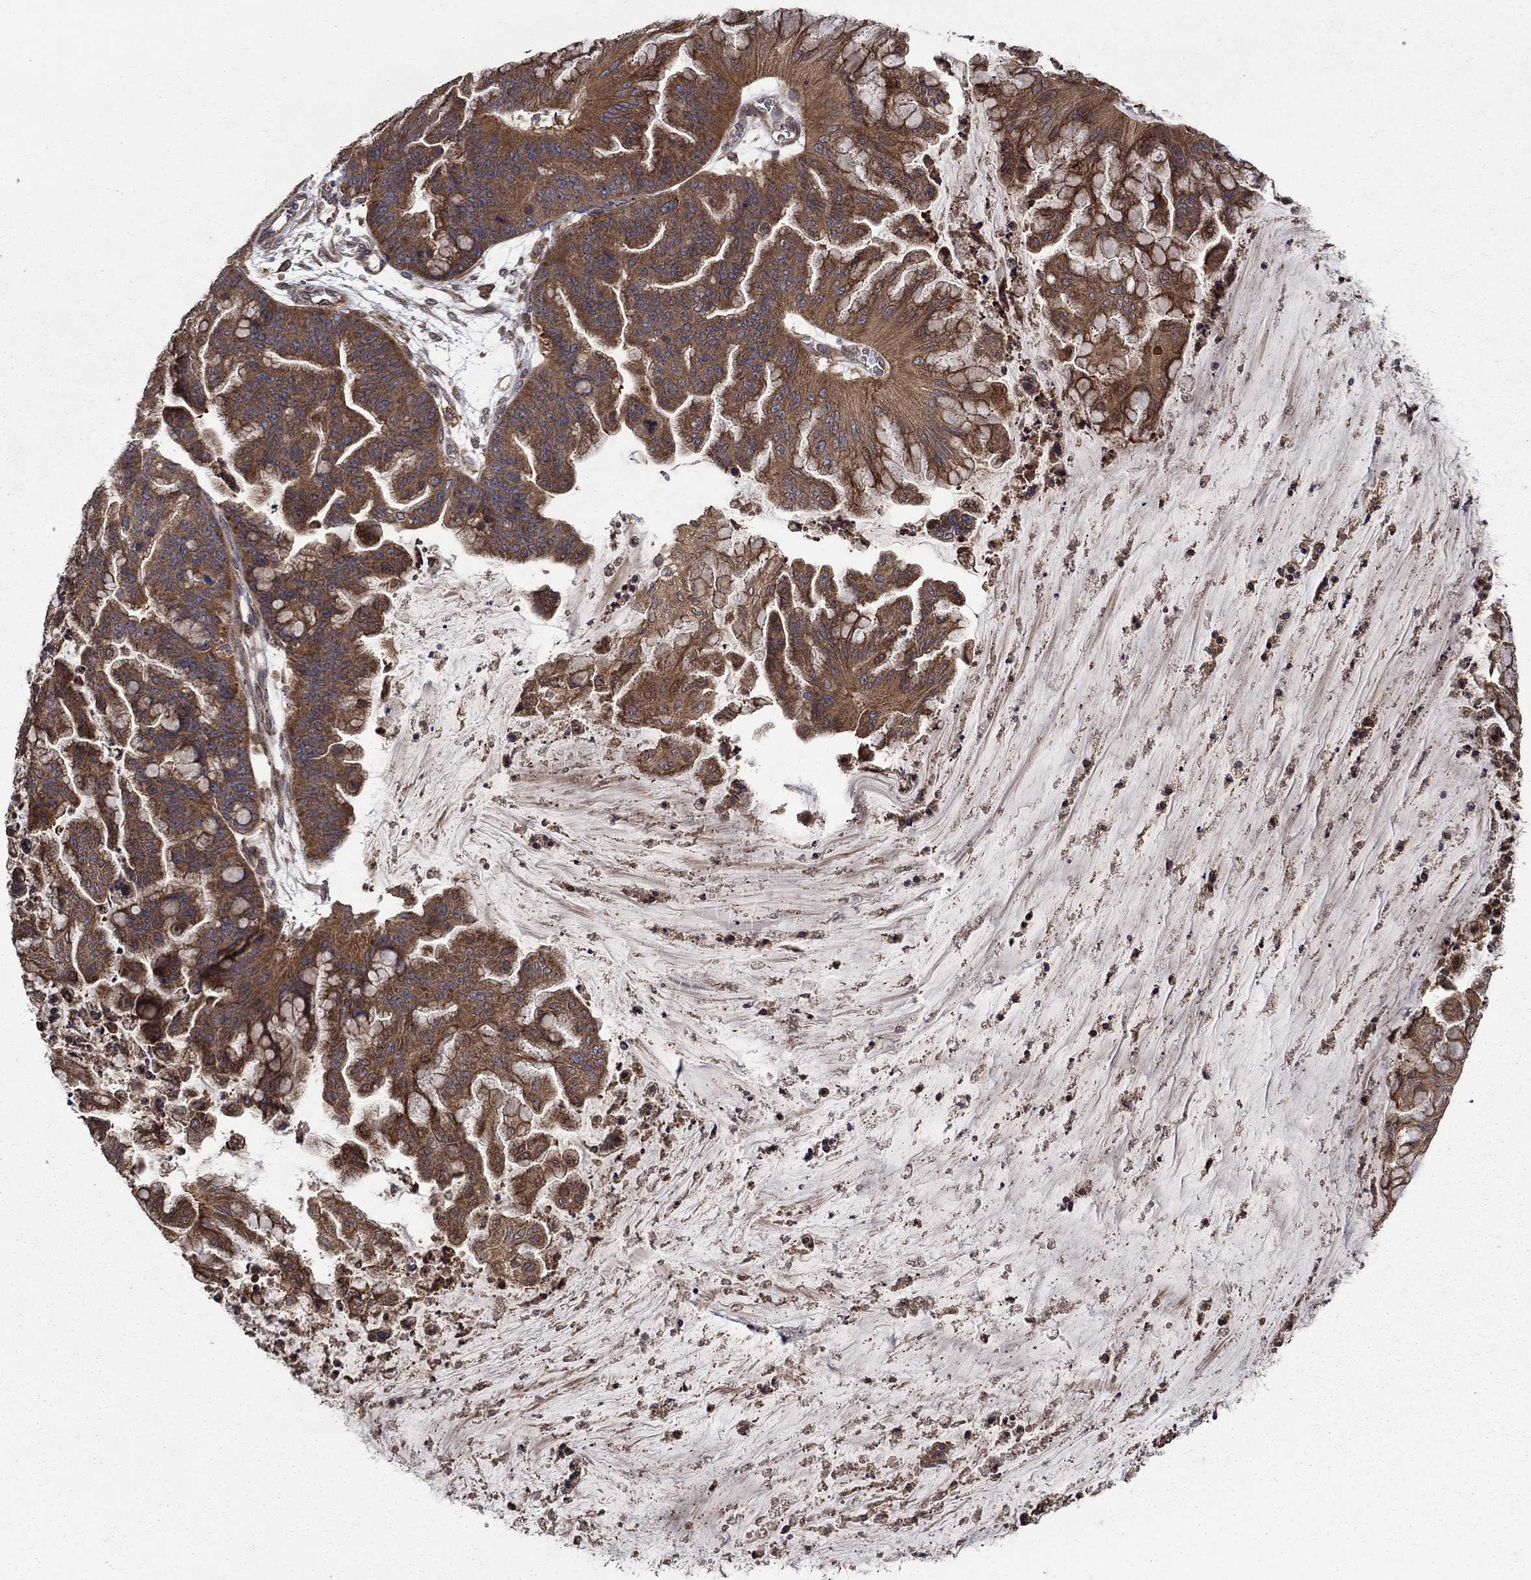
{"staining": {"intensity": "moderate", "quantity": ">75%", "location": "cytoplasmic/membranous"}, "tissue": "ovarian cancer", "cell_type": "Tumor cells", "image_type": "cancer", "snomed": [{"axis": "morphology", "description": "Cystadenocarcinoma, mucinous, NOS"}, {"axis": "topography", "description": "Ovary"}], "caption": "IHC (DAB (3,3'-diaminobenzidine)) staining of ovarian mucinous cystadenocarcinoma demonstrates moderate cytoplasmic/membranous protein positivity in about >75% of tumor cells. The staining was performed using DAB, with brown indicating positive protein expression. Nuclei are stained blue with hematoxylin.", "gene": "BABAM2", "patient": {"sex": "female", "age": 67}}